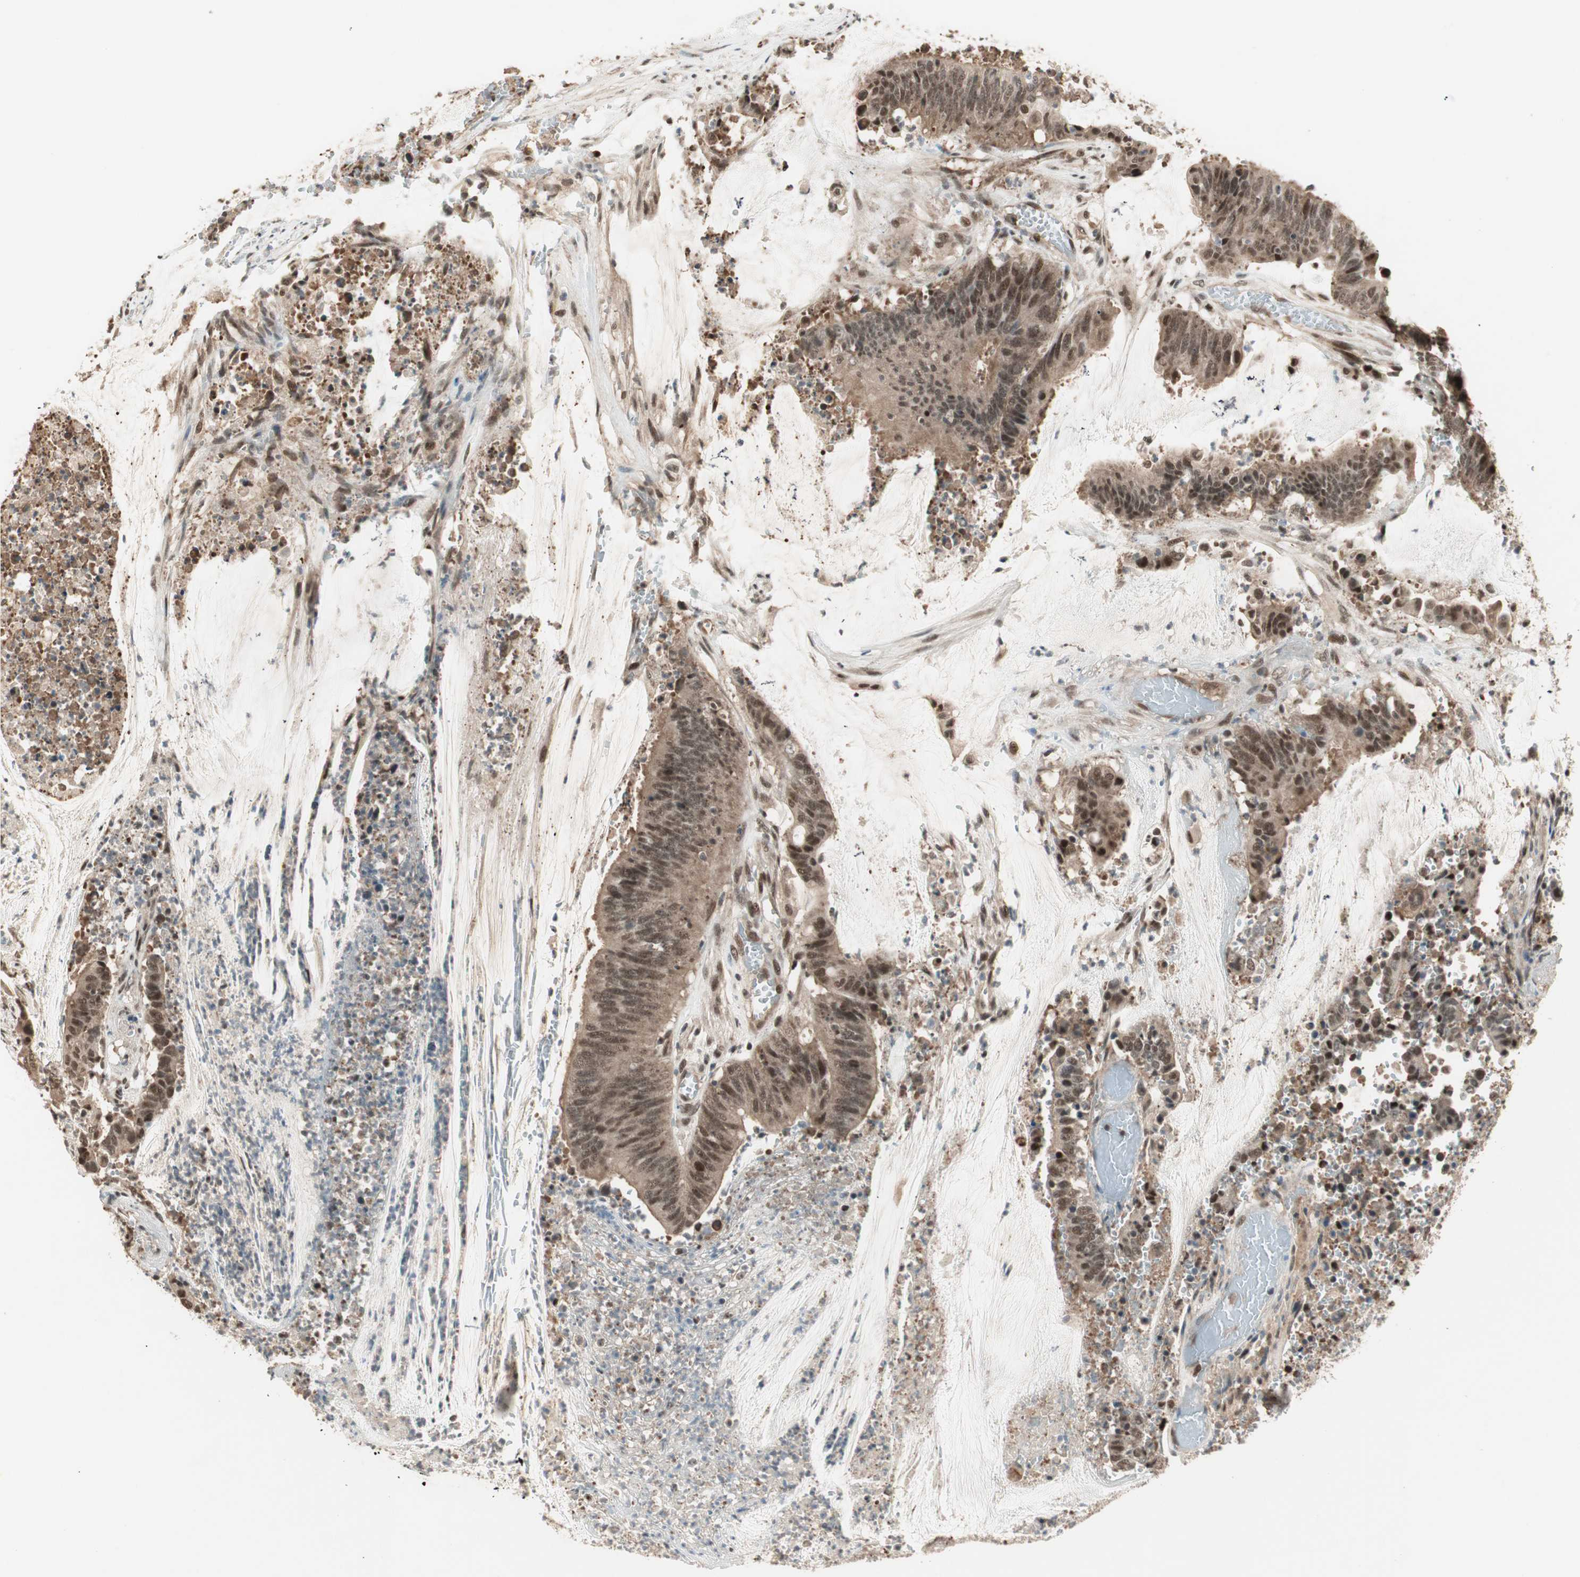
{"staining": {"intensity": "moderate", "quantity": ">75%", "location": "cytoplasmic/membranous,nuclear"}, "tissue": "colorectal cancer", "cell_type": "Tumor cells", "image_type": "cancer", "snomed": [{"axis": "morphology", "description": "Adenocarcinoma, NOS"}, {"axis": "topography", "description": "Rectum"}], "caption": "A photomicrograph of human colorectal cancer stained for a protein shows moderate cytoplasmic/membranous and nuclear brown staining in tumor cells. (brown staining indicates protein expression, while blue staining denotes nuclei).", "gene": "ZNF701", "patient": {"sex": "female", "age": 66}}